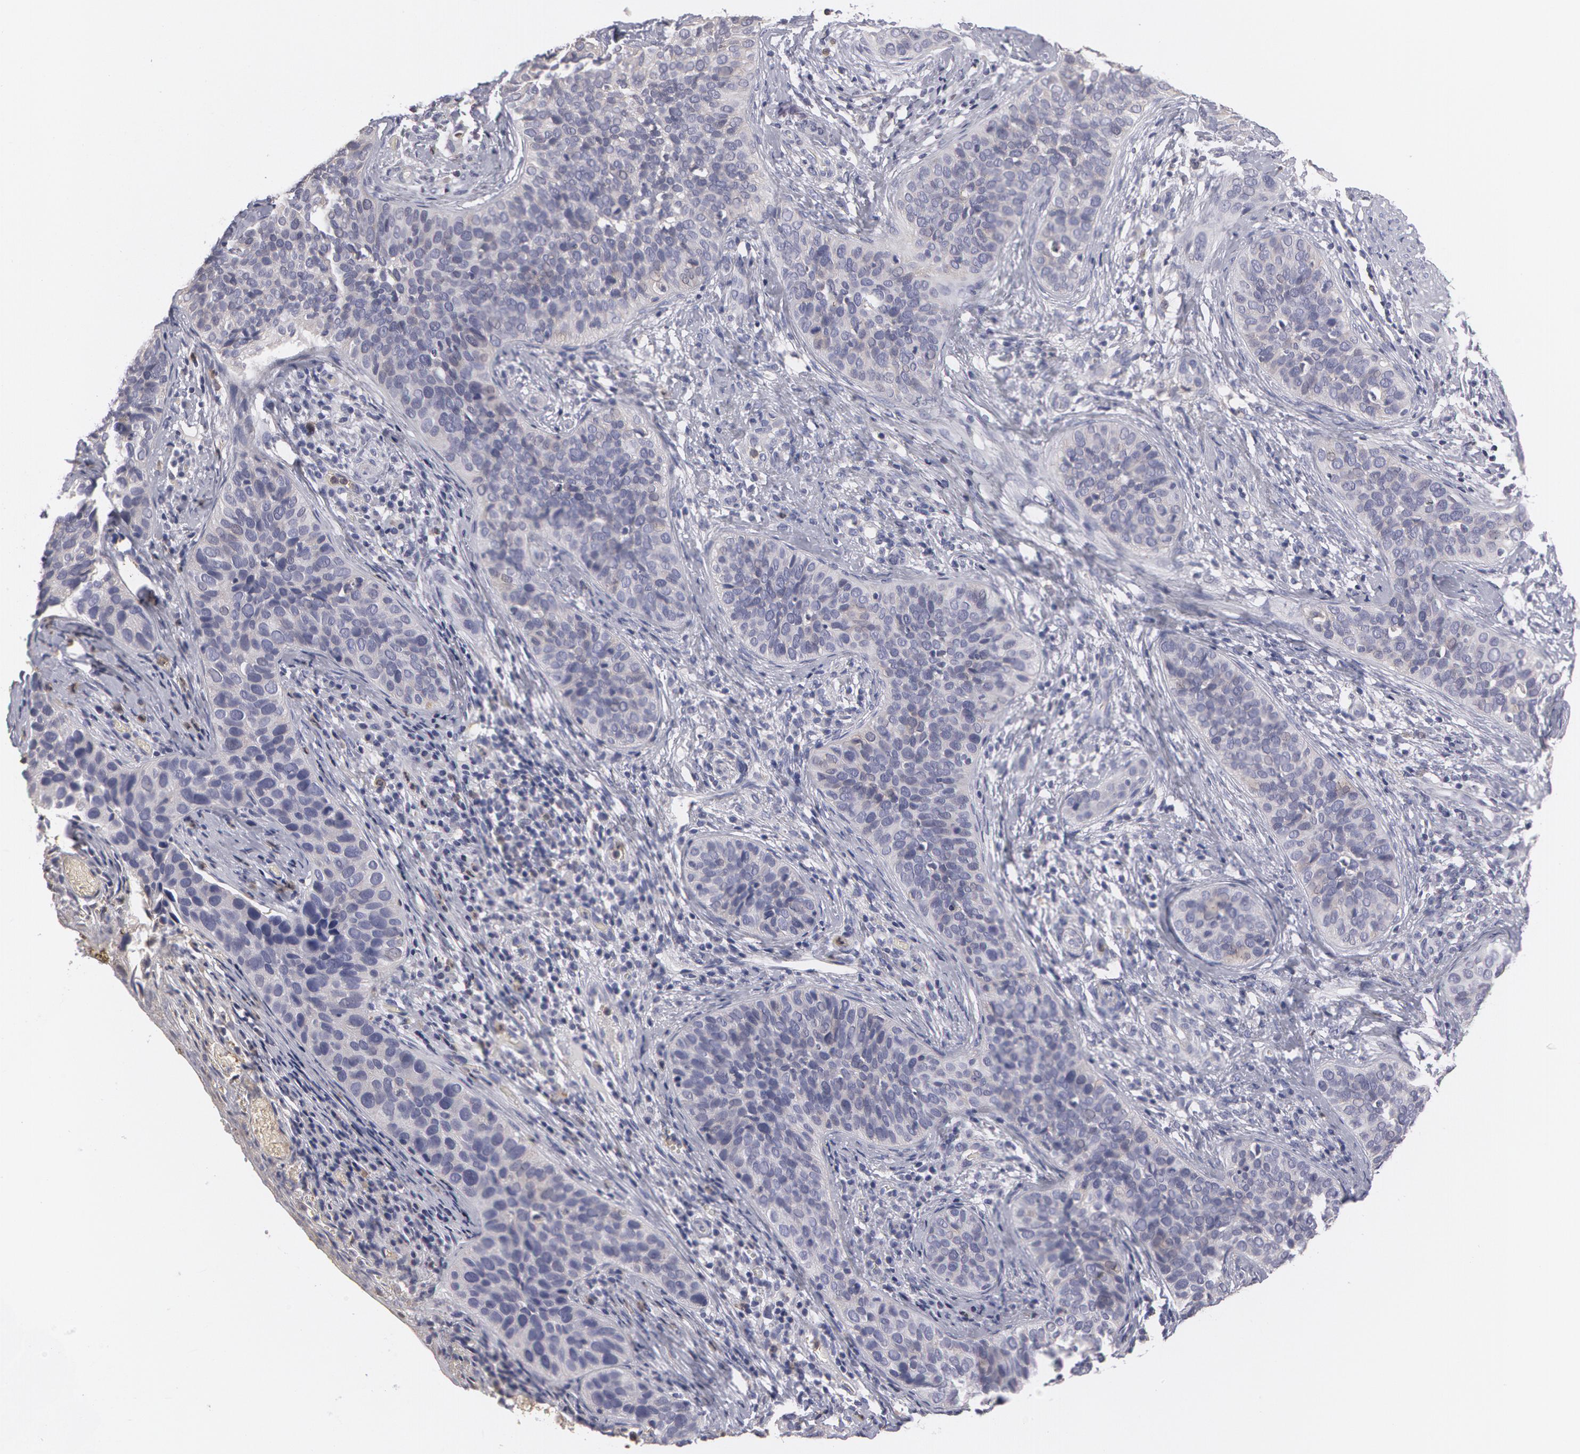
{"staining": {"intensity": "weak", "quantity": "<25%", "location": "cytoplasmic/membranous"}, "tissue": "cervical cancer", "cell_type": "Tumor cells", "image_type": "cancer", "snomed": [{"axis": "morphology", "description": "Squamous cell carcinoma, NOS"}, {"axis": "topography", "description": "Cervix"}], "caption": "There is no significant expression in tumor cells of squamous cell carcinoma (cervical).", "gene": "CAT", "patient": {"sex": "female", "age": 31}}